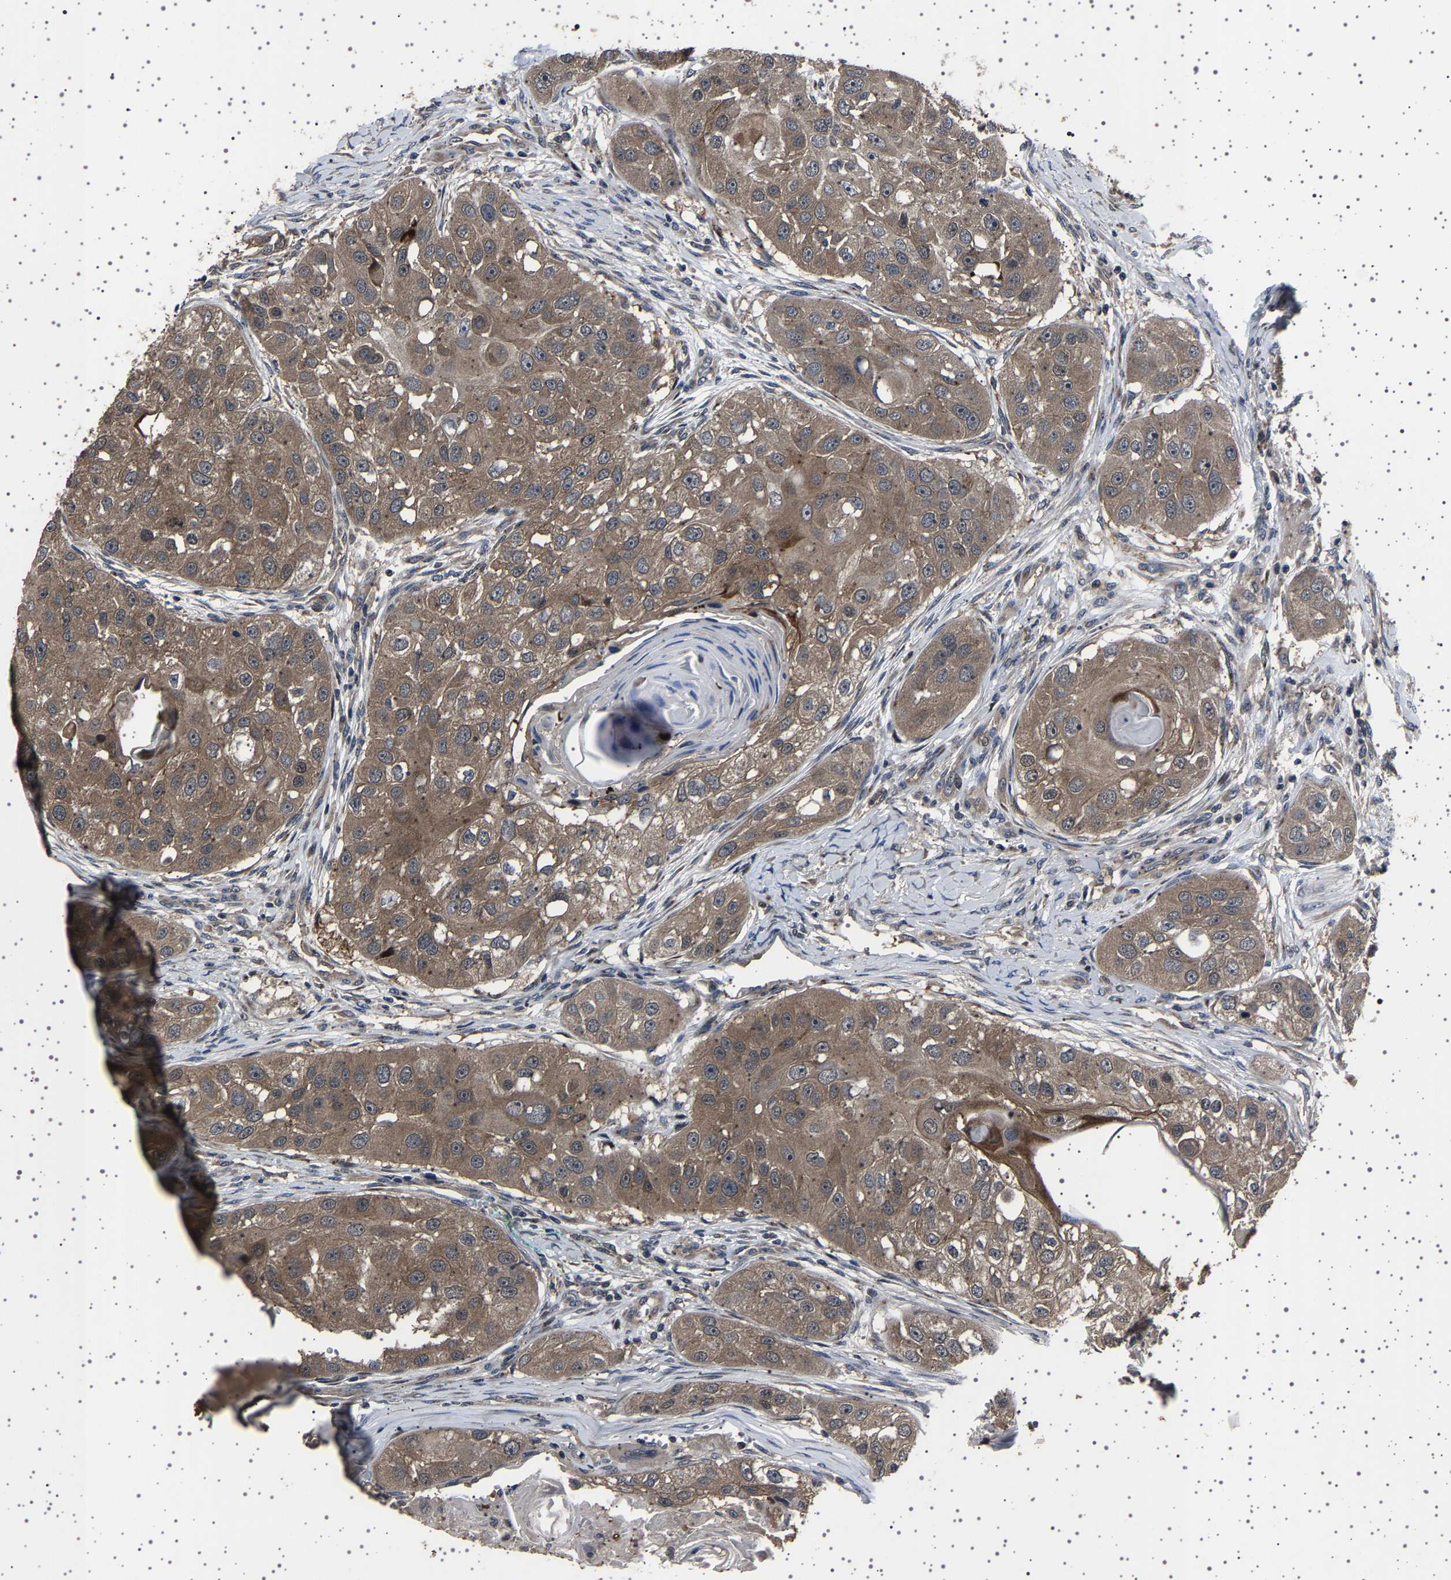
{"staining": {"intensity": "moderate", "quantity": ">75%", "location": "cytoplasmic/membranous"}, "tissue": "head and neck cancer", "cell_type": "Tumor cells", "image_type": "cancer", "snomed": [{"axis": "morphology", "description": "Normal tissue, NOS"}, {"axis": "morphology", "description": "Squamous cell carcinoma, NOS"}, {"axis": "topography", "description": "Skeletal muscle"}, {"axis": "topography", "description": "Head-Neck"}], "caption": "Human head and neck squamous cell carcinoma stained with a protein marker demonstrates moderate staining in tumor cells.", "gene": "NCKAP1", "patient": {"sex": "male", "age": 51}}